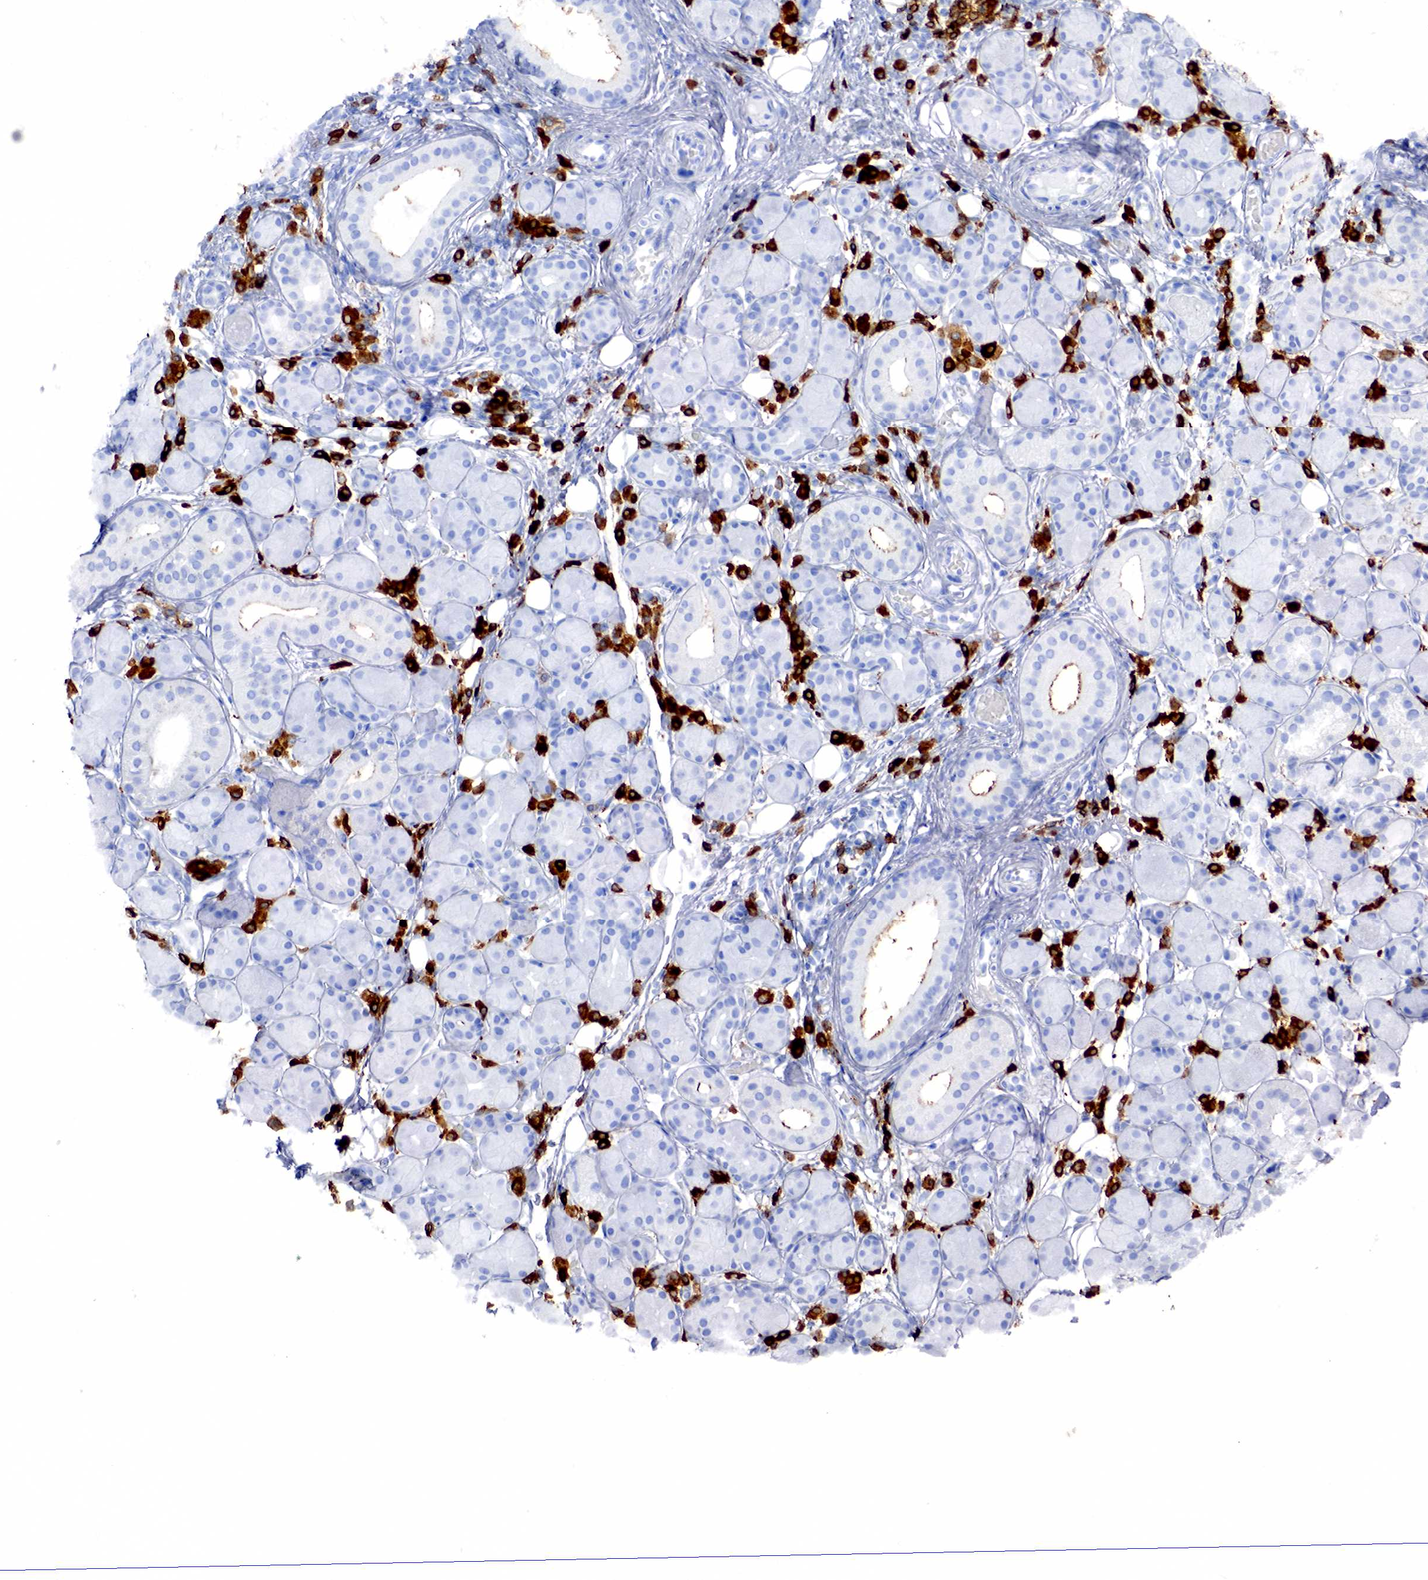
{"staining": {"intensity": "negative", "quantity": "none", "location": "none"}, "tissue": "salivary gland", "cell_type": "Glandular cells", "image_type": "normal", "snomed": [{"axis": "morphology", "description": "Normal tissue, NOS"}, {"axis": "topography", "description": "Salivary gland"}, {"axis": "topography", "description": "Peripheral nerve tissue"}], "caption": "Immunohistochemistry (IHC) micrograph of unremarkable human salivary gland stained for a protein (brown), which reveals no positivity in glandular cells. Brightfield microscopy of immunohistochemistry stained with DAB (brown) and hematoxylin (blue), captured at high magnification.", "gene": "CD79A", "patient": {"sex": "male", "age": 62}}